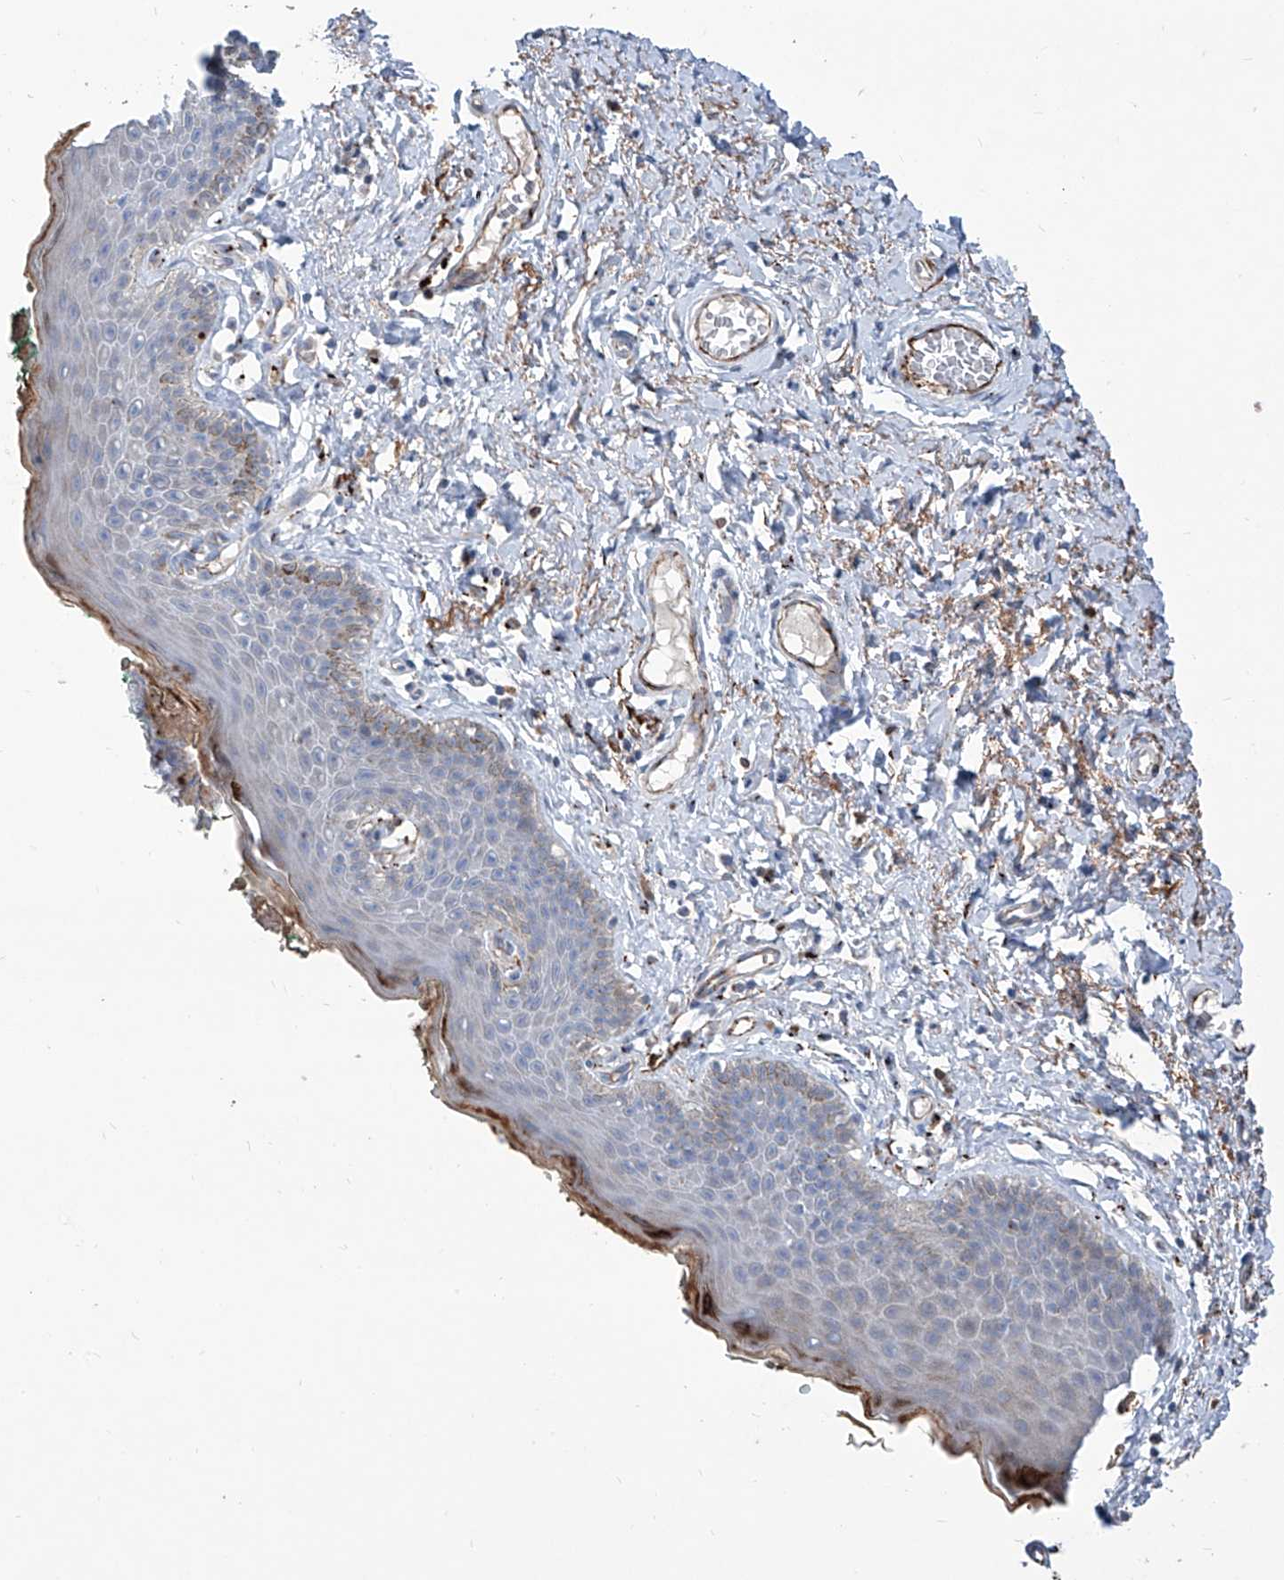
{"staining": {"intensity": "moderate", "quantity": "<25%", "location": "cytoplasmic/membranous"}, "tissue": "skin", "cell_type": "Epidermal cells", "image_type": "normal", "snomed": [{"axis": "morphology", "description": "Normal tissue, NOS"}, {"axis": "topography", "description": "Vulva"}], "caption": "IHC micrograph of benign skin: skin stained using immunohistochemistry (IHC) reveals low levels of moderate protein expression localized specifically in the cytoplasmic/membranous of epidermal cells, appearing as a cytoplasmic/membranous brown color.", "gene": "CDH5", "patient": {"sex": "female", "age": 66}}